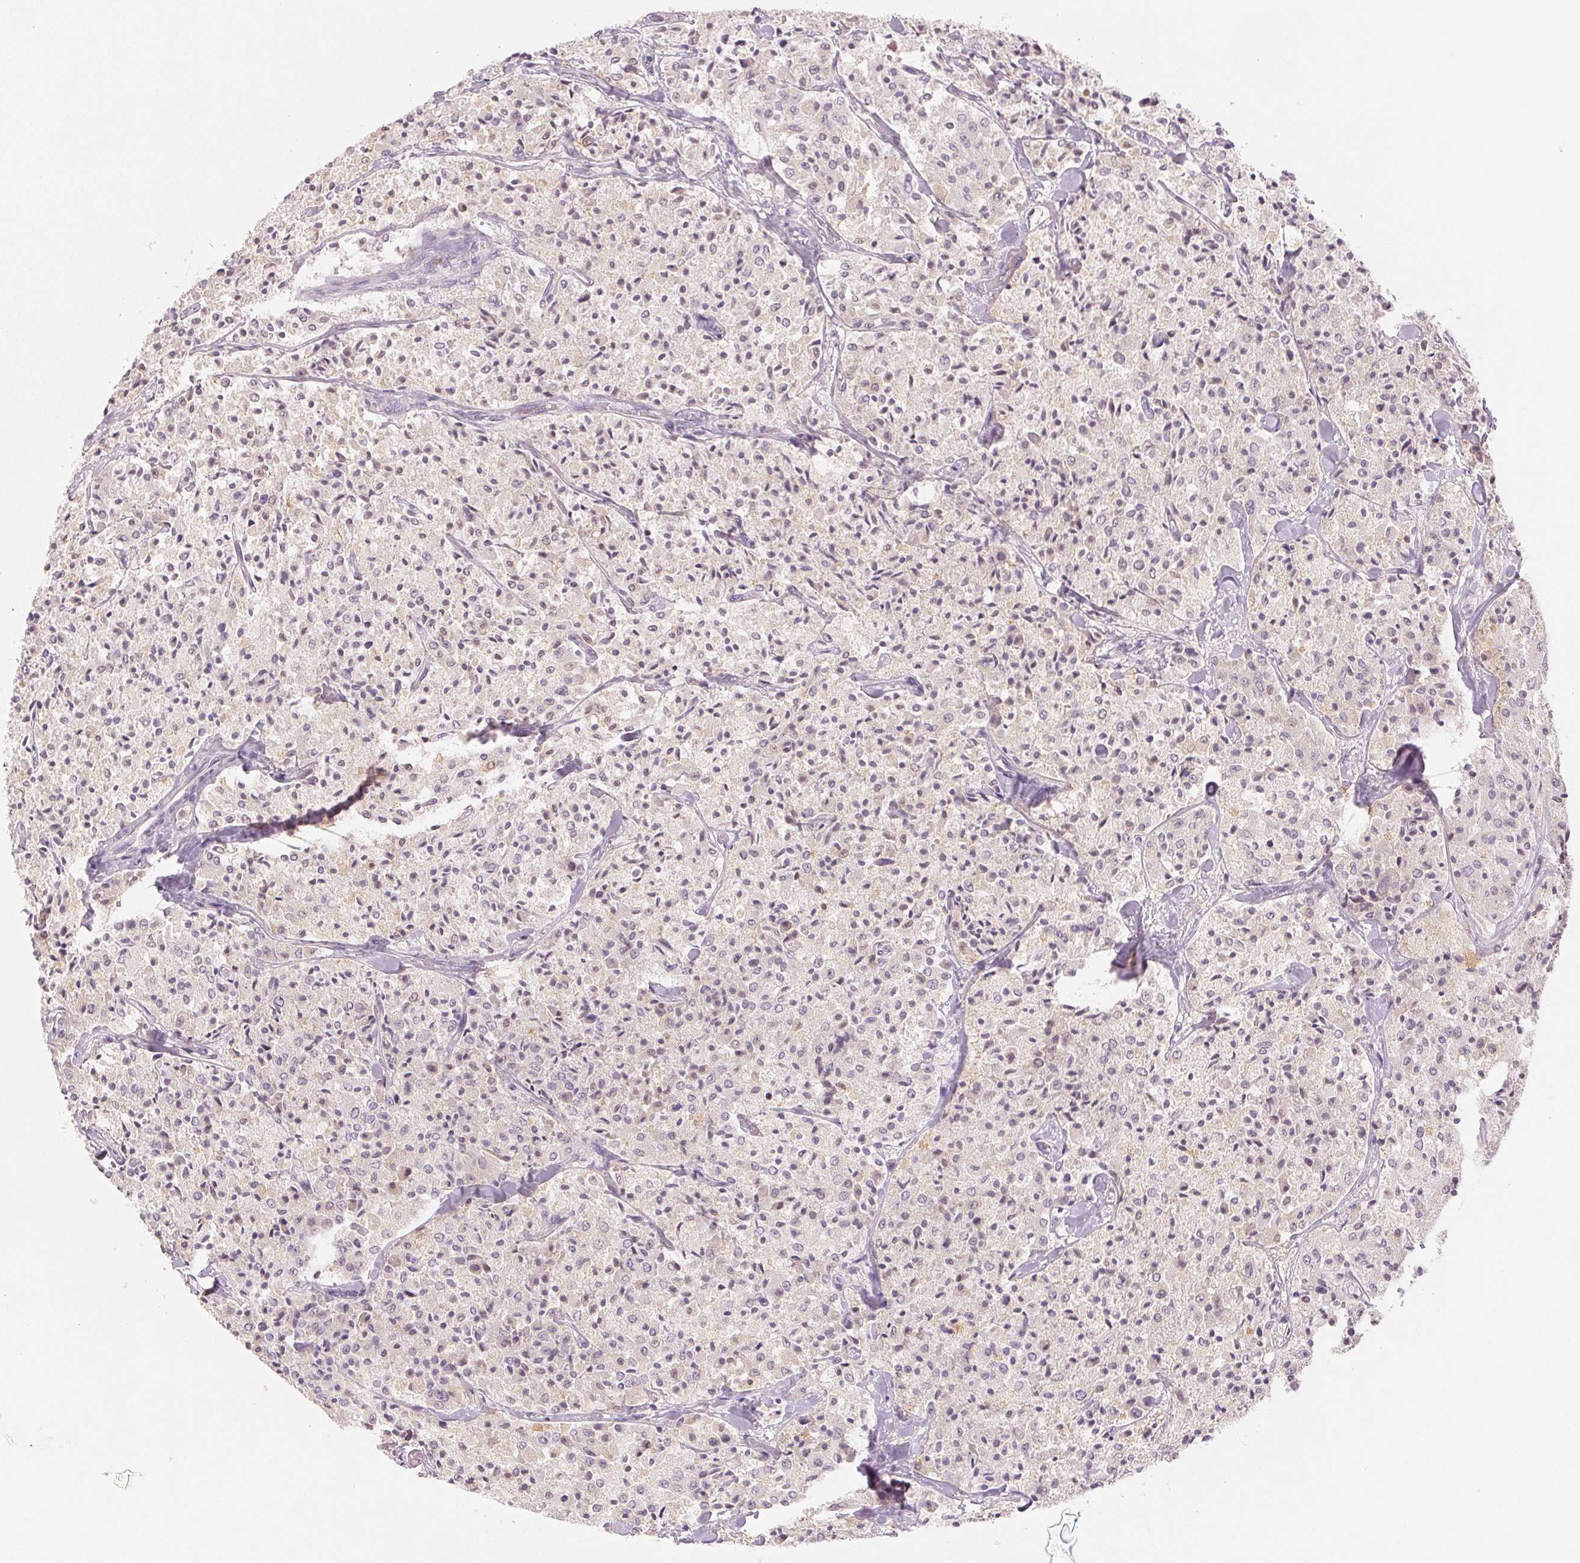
{"staining": {"intensity": "negative", "quantity": "none", "location": "none"}, "tissue": "carcinoid", "cell_type": "Tumor cells", "image_type": "cancer", "snomed": [{"axis": "morphology", "description": "Carcinoid, malignant, NOS"}, {"axis": "topography", "description": "Lung"}], "caption": "Tumor cells are negative for protein expression in human carcinoid (malignant).", "gene": "MAP1LC3A", "patient": {"sex": "male", "age": 71}}